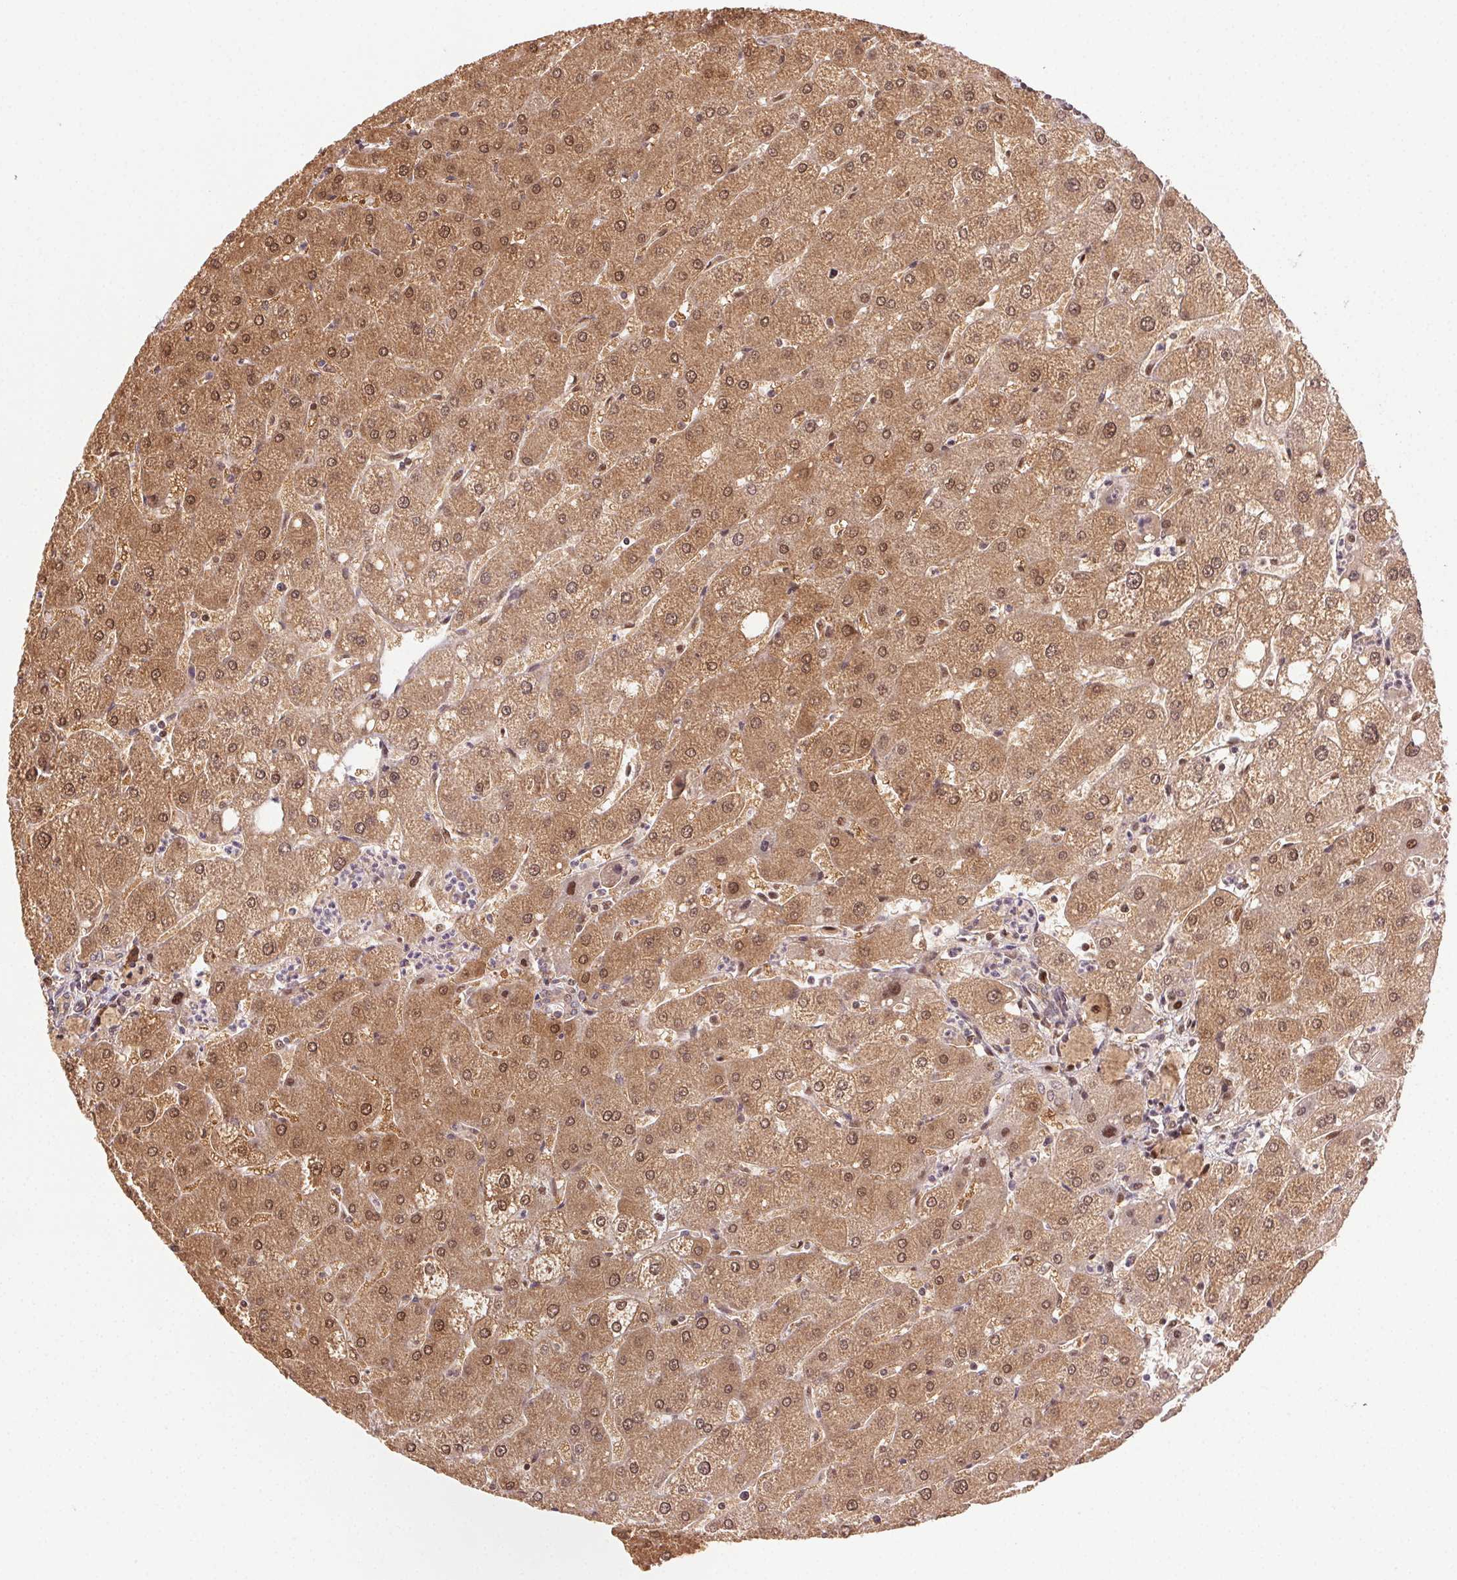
{"staining": {"intensity": "weak", "quantity": ">75%", "location": "cytoplasmic/membranous,nuclear"}, "tissue": "liver", "cell_type": "Cholangiocytes", "image_type": "normal", "snomed": [{"axis": "morphology", "description": "Normal tissue, NOS"}, {"axis": "topography", "description": "Liver"}], "caption": "Immunohistochemistry (IHC) staining of benign liver, which exhibits low levels of weak cytoplasmic/membranous,nuclear positivity in about >75% of cholangiocytes indicating weak cytoplasmic/membranous,nuclear protein positivity. The staining was performed using DAB (brown) for protein detection and nuclei were counterstained in hematoxylin (blue).", "gene": "TREML4", "patient": {"sex": "male", "age": 67}}